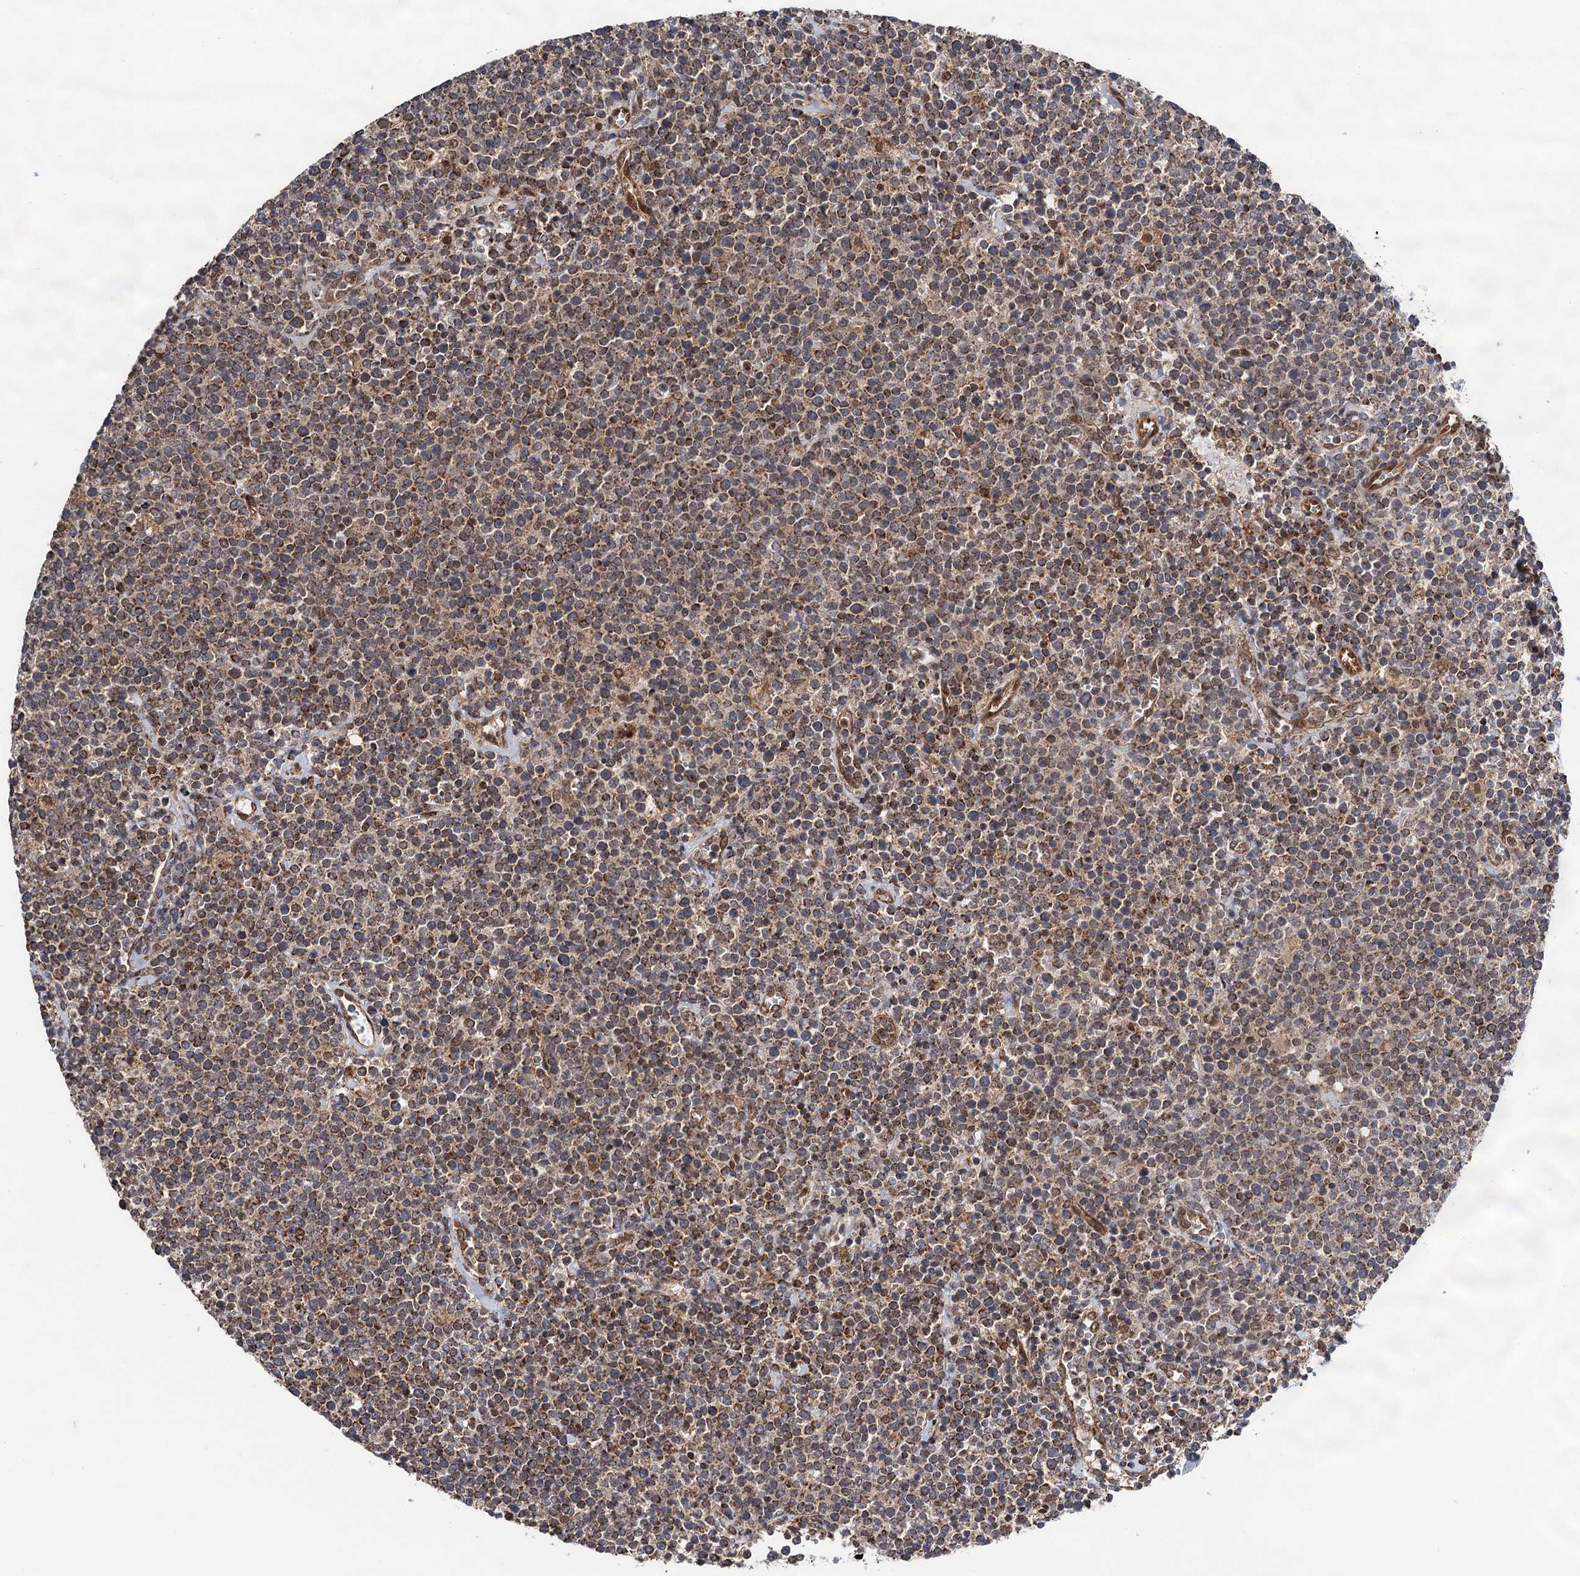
{"staining": {"intensity": "moderate", "quantity": ">75%", "location": "cytoplasmic/membranous"}, "tissue": "lymphoma", "cell_type": "Tumor cells", "image_type": "cancer", "snomed": [{"axis": "morphology", "description": "Malignant lymphoma, non-Hodgkin's type, High grade"}, {"axis": "topography", "description": "Lymph node"}], "caption": "Brown immunohistochemical staining in human high-grade malignant lymphoma, non-Hodgkin's type shows moderate cytoplasmic/membranous positivity in approximately >75% of tumor cells.", "gene": "CMPK2", "patient": {"sex": "male", "age": 61}}